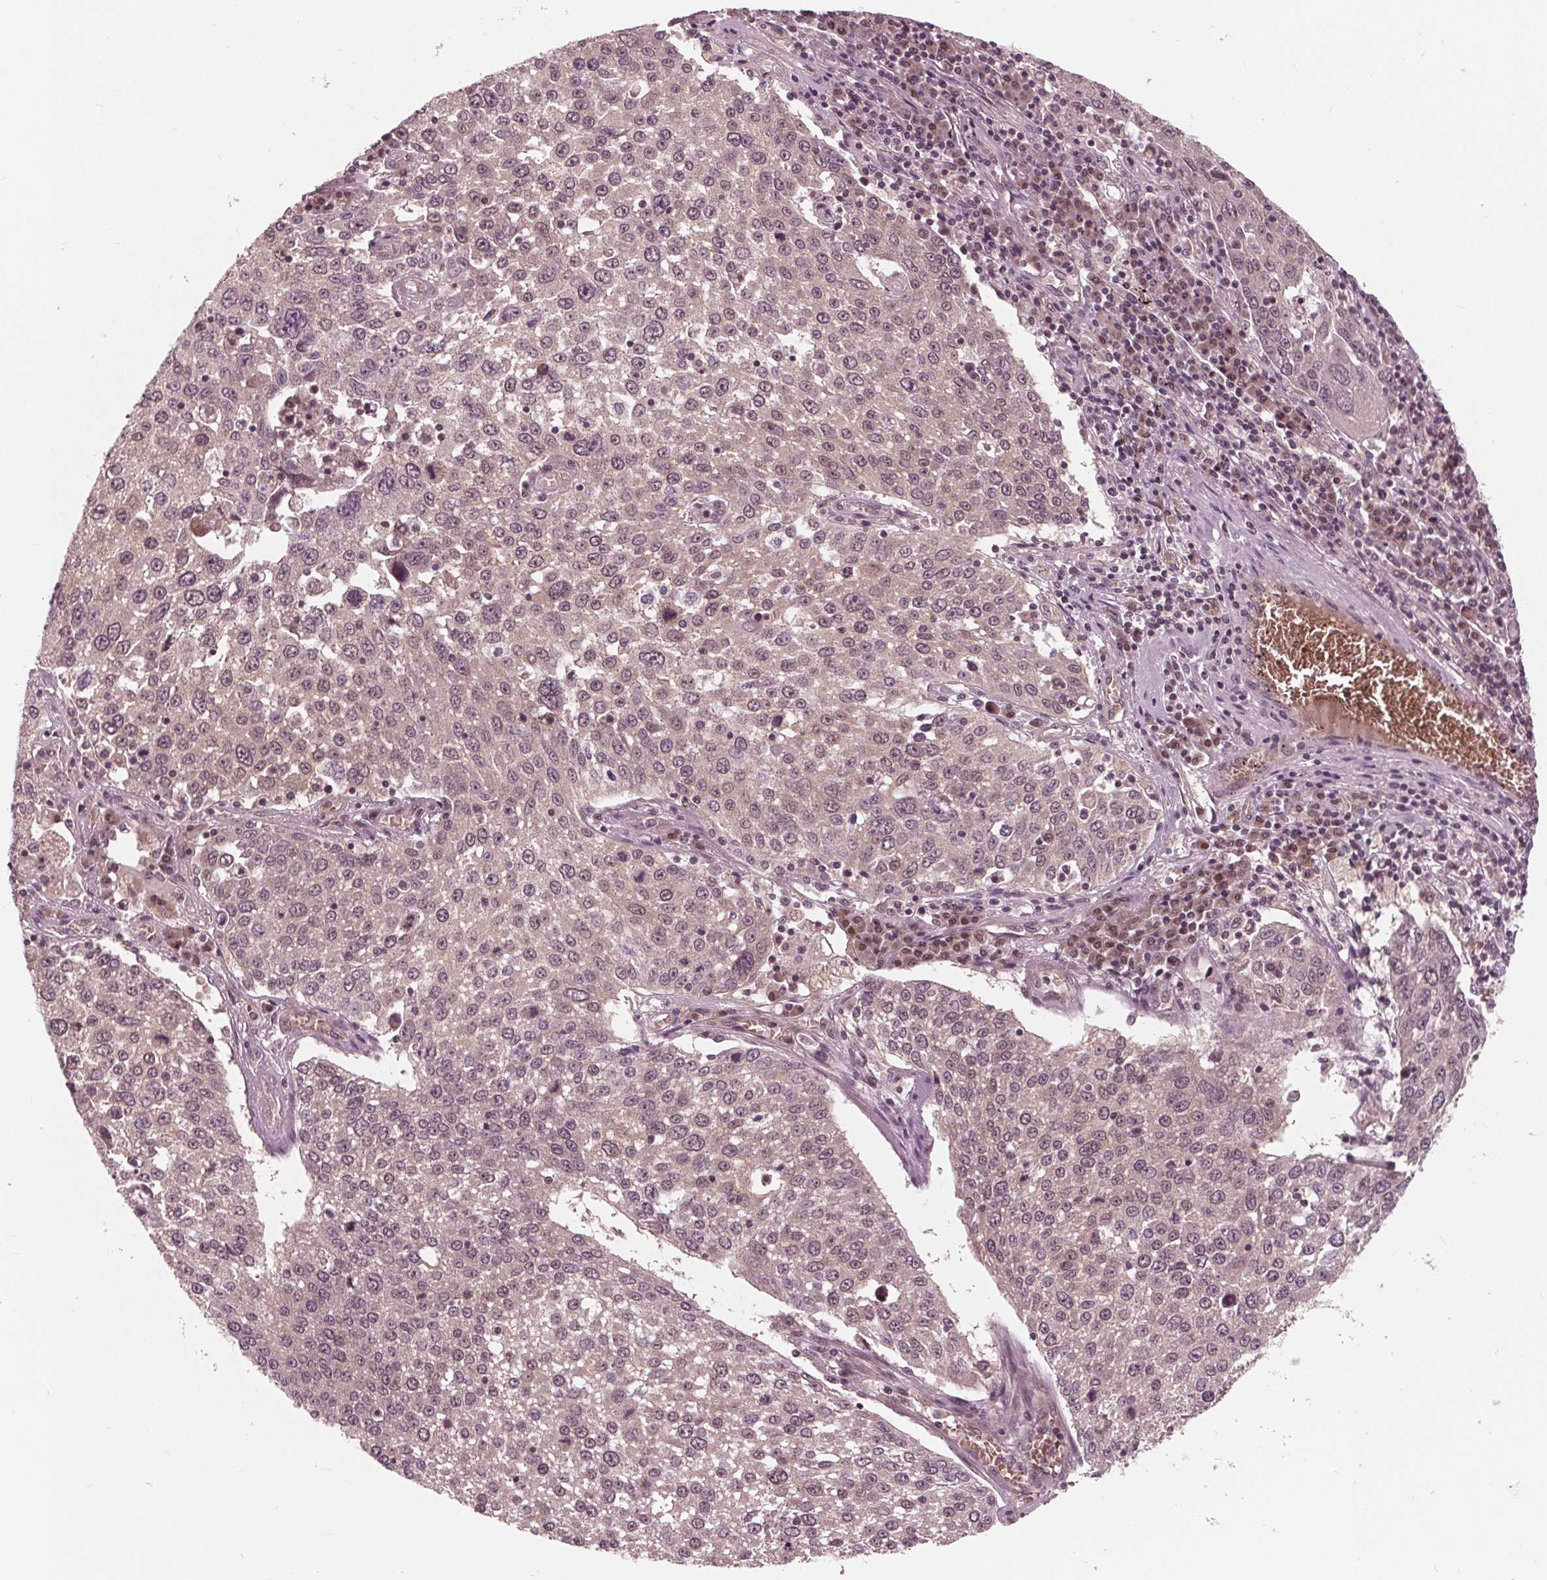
{"staining": {"intensity": "negative", "quantity": "none", "location": "none"}, "tissue": "lung cancer", "cell_type": "Tumor cells", "image_type": "cancer", "snomed": [{"axis": "morphology", "description": "Squamous cell carcinoma, NOS"}, {"axis": "topography", "description": "Lung"}], "caption": "IHC micrograph of human lung squamous cell carcinoma stained for a protein (brown), which displays no expression in tumor cells.", "gene": "UBALD1", "patient": {"sex": "male", "age": 65}}